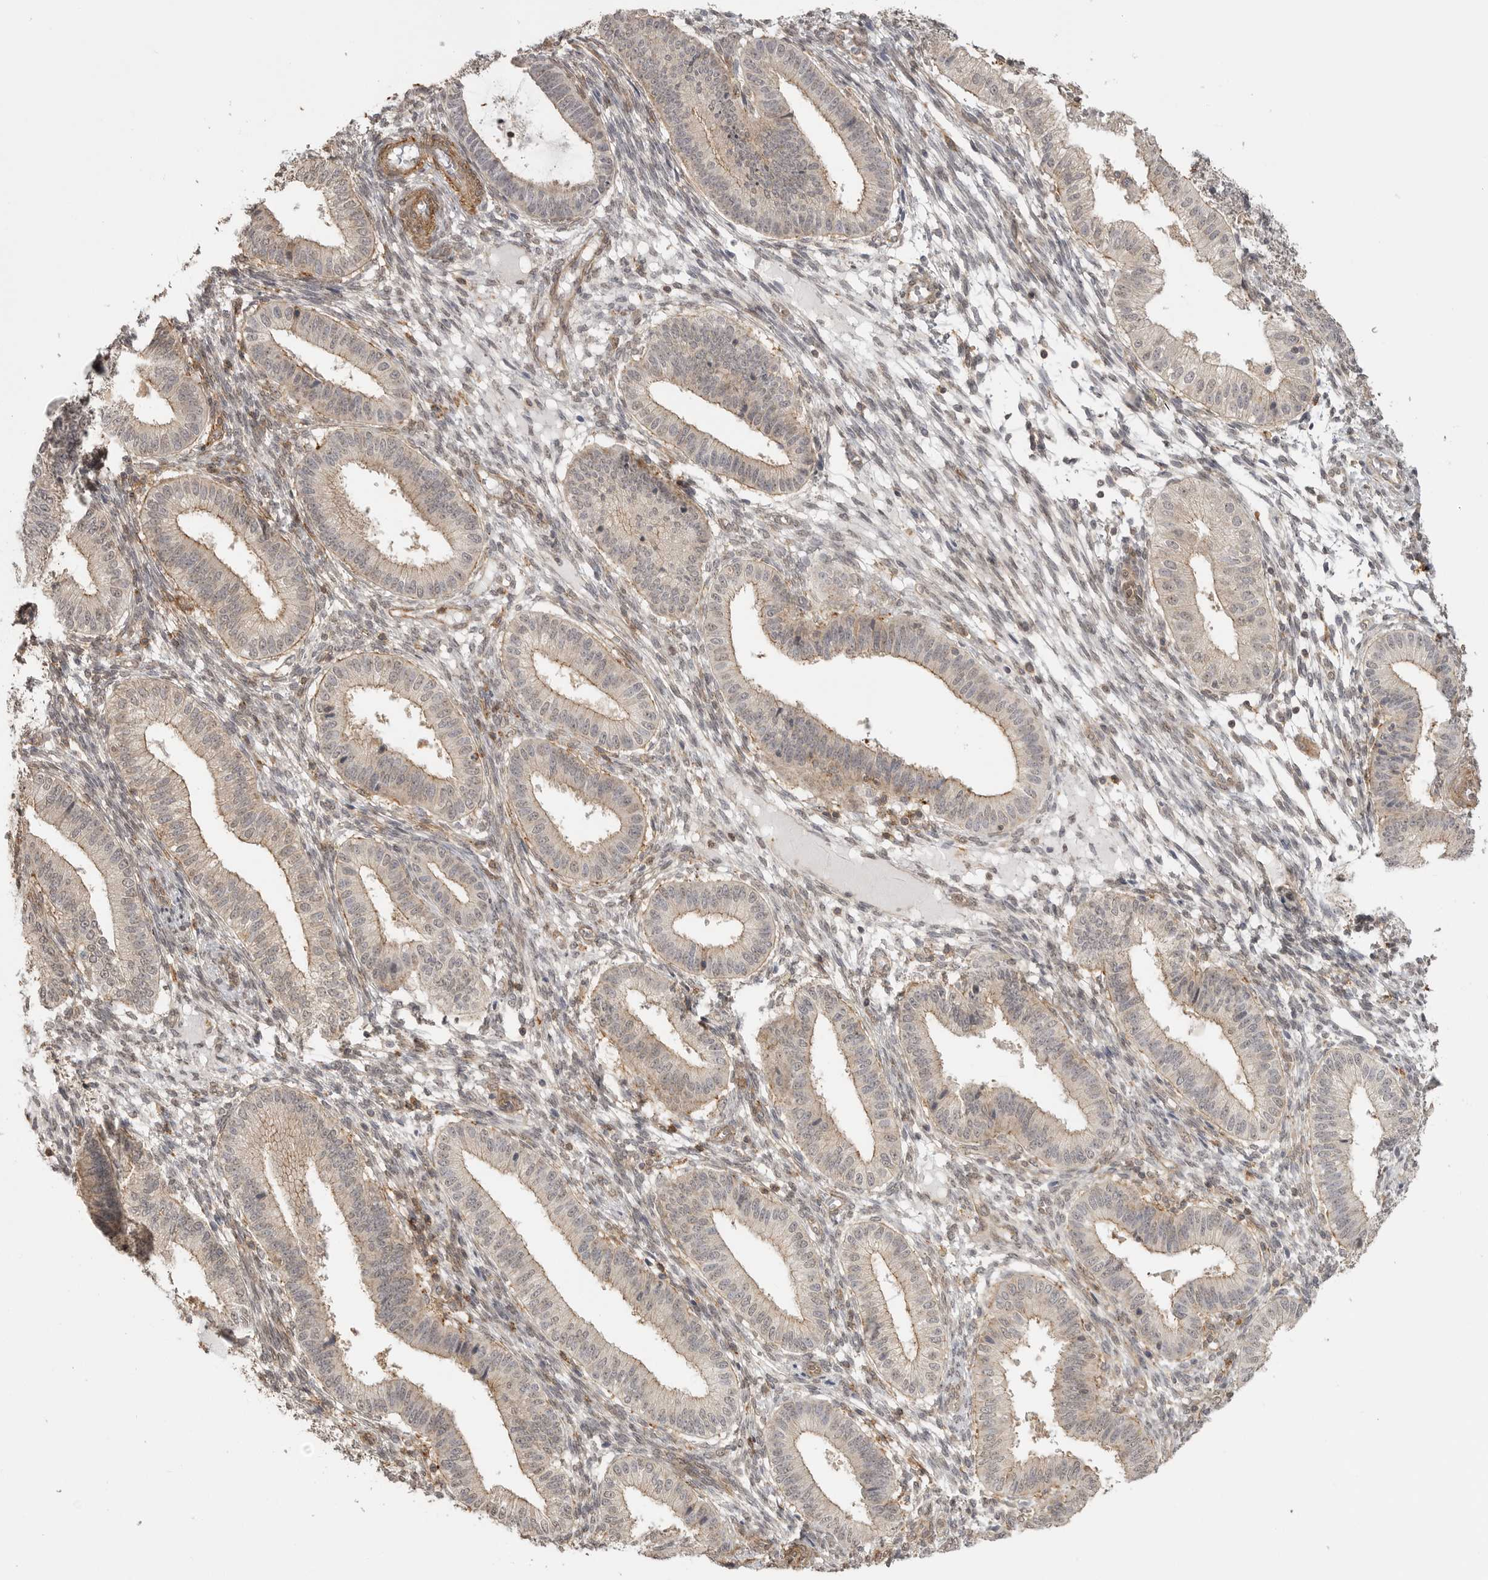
{"staining": {"intensity": "negative", "quantity": "none", "location": "none"}, "tissue": "endometrium", "cell_type": "Cells in endometrial stroma", "image_type": "normal", "snomed": [{"axis": "morphology", "description": "Normal tissue, NOS"}, {"axis": "topography", "description": "Endometrium"}], "caption": "DAB (3,3'-diaminobenzidine) immunohistochemical staining of normal endometrium demonstrates no significant expression in cells in endometrial stroma. (Brightfield microscopy of DAB immunohistochemistry at high magnification).", "gene": "GPC2", "patient": {"sex": "female", "age": 39}}